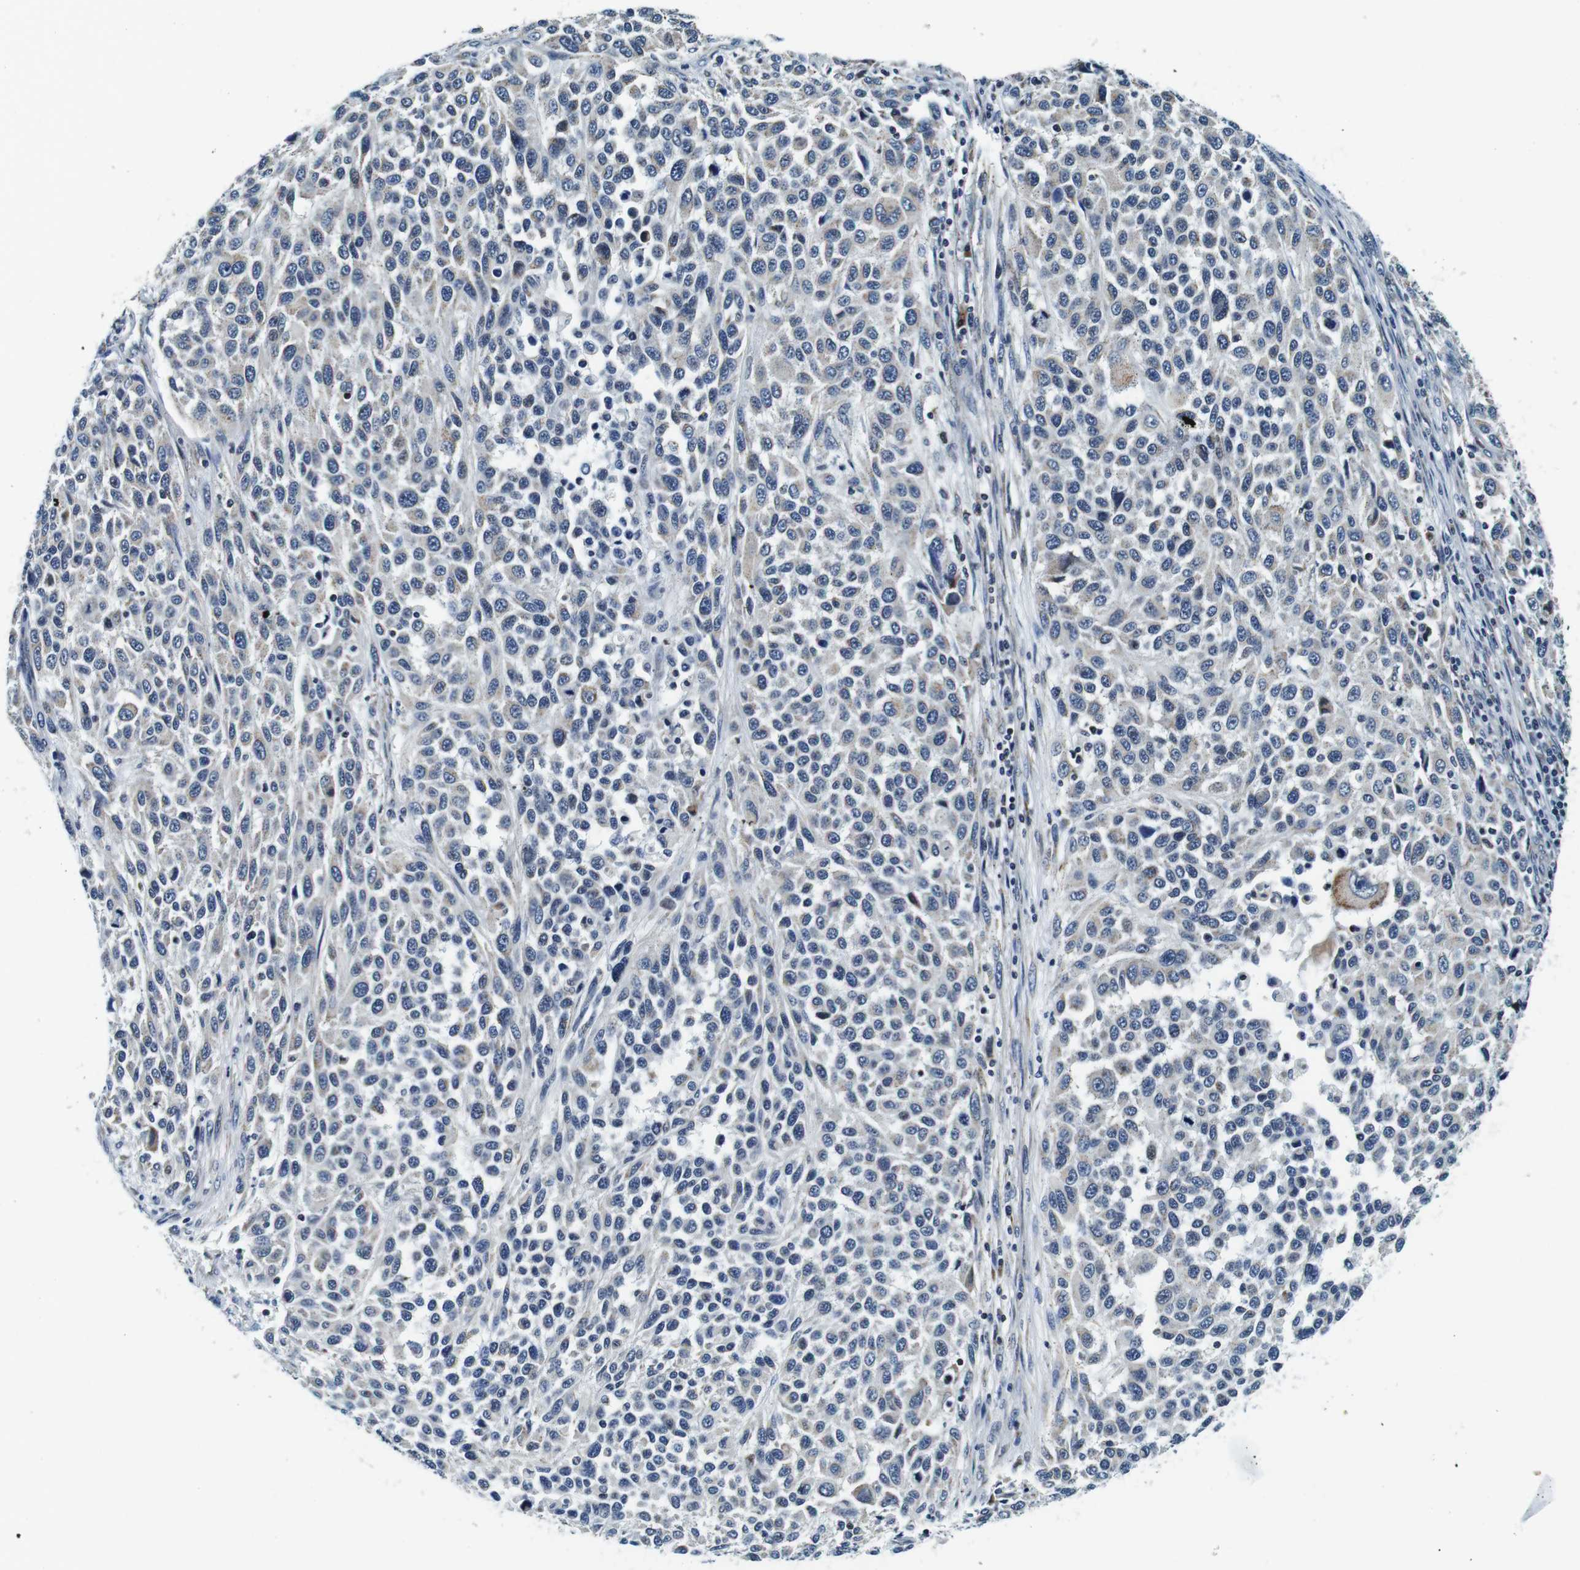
{"staining": {"intensity": "negative", "quantity": "none", "location": "none"}, "tissue": "melanoma", "cell_type": "Tumor cells", "image_type": "cancer", "snomed": [{"axis": "morphology", "description": "Malignant melanoma, Metastatic site"}, {"axis": "topography", "description": "Lymph node"}], "caption": "Immunohistochemical staining of human melanoma exhibits no significant expression in tumor cells.", "gene": "FAR2", "patient": {"sex": "male", "age": 61}}